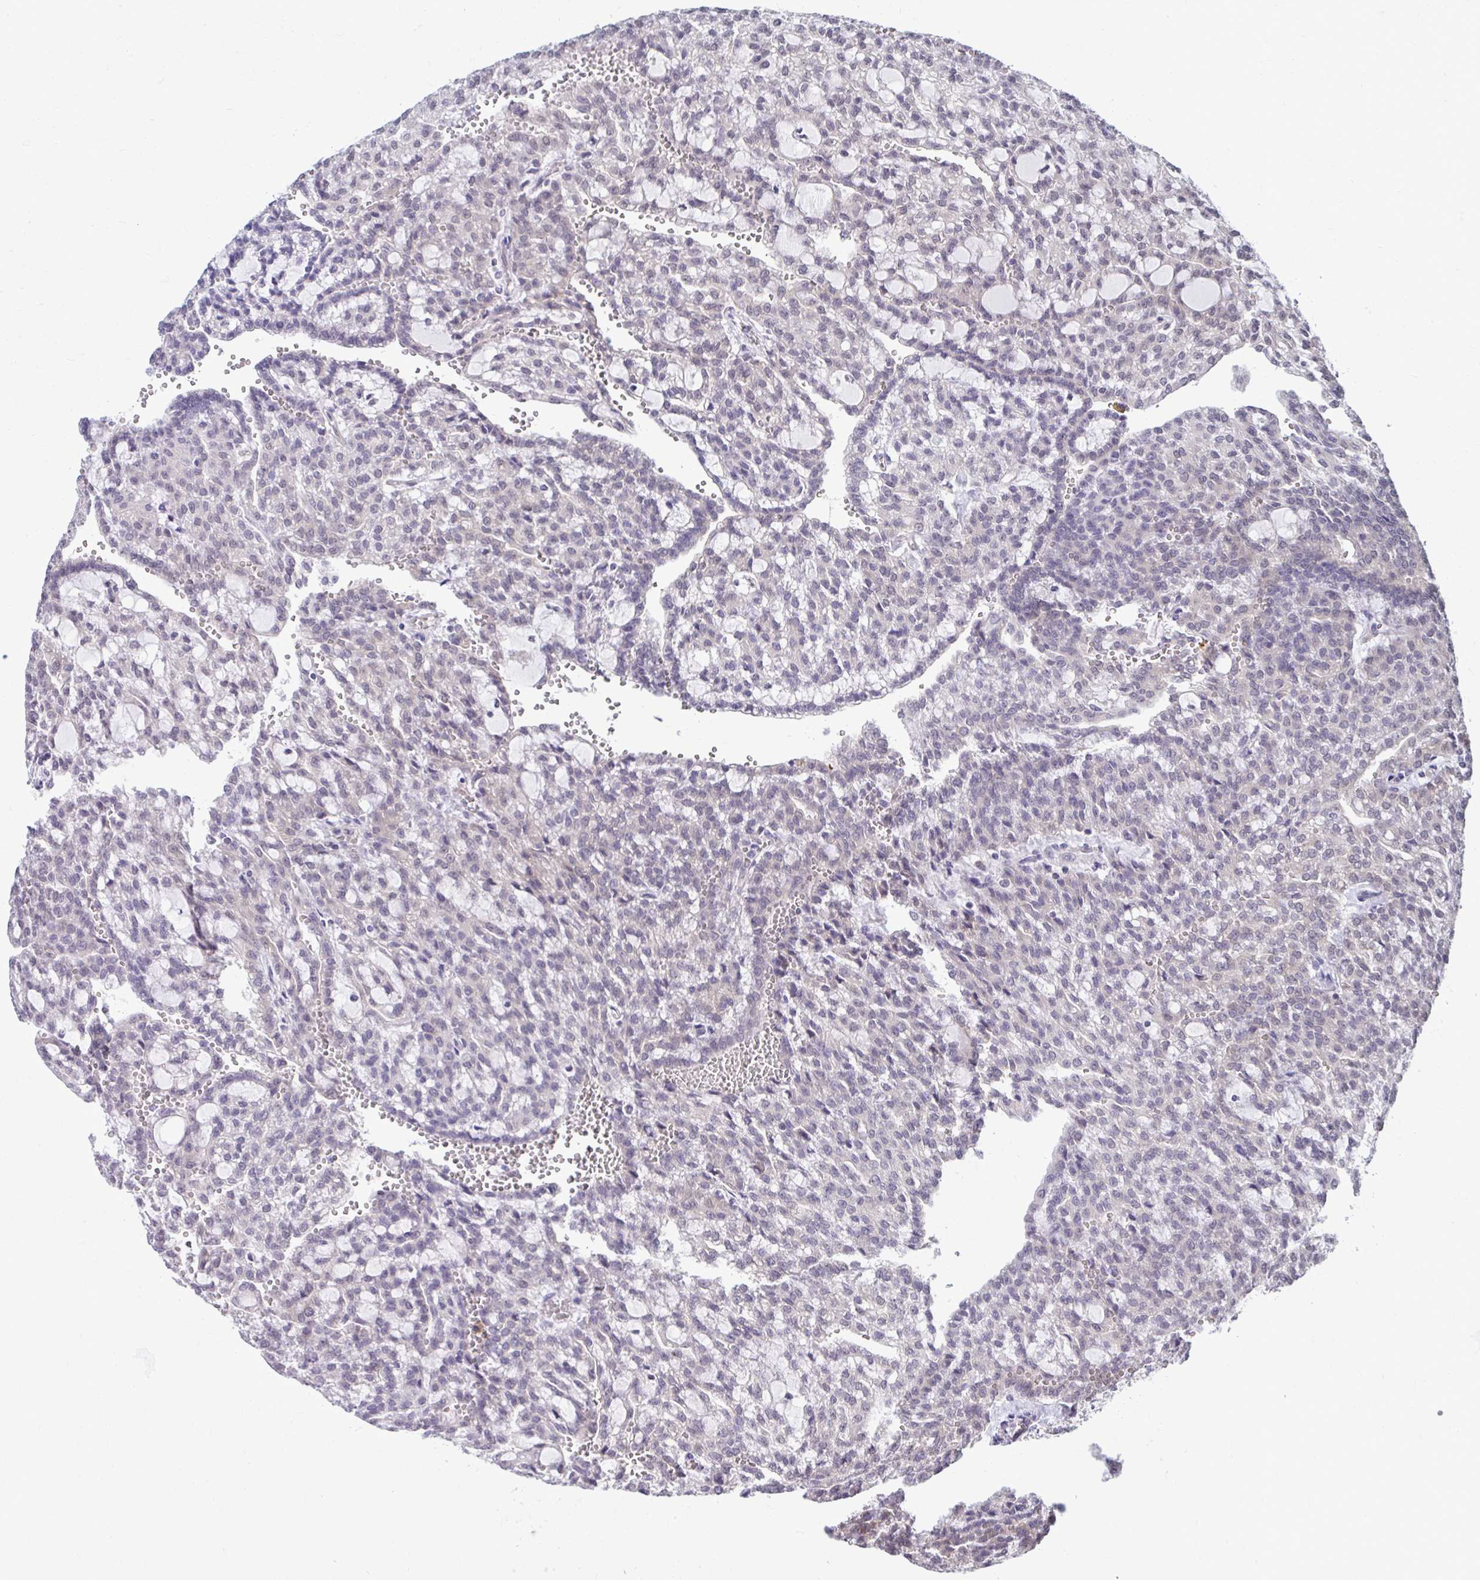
{"staining": {"intensity": "negative", "quantity": "none", "location": "none"}, "tissue": "renal cancer", "cell_type": "Tumor cells", "image_type": "cancer", "snomed": [{"axis": "morphology", "description": "Adenocarcinoma, NOS"}, {"axis": "topography", "description": "Kidney"}], "caption": "A micrograph of human adenocarcinoma (renal) is negative for staining in tumor cells. Nuclei are stained in blue.", "gene": "SELENON", "patient": {"sex": "male", "age": 63}}